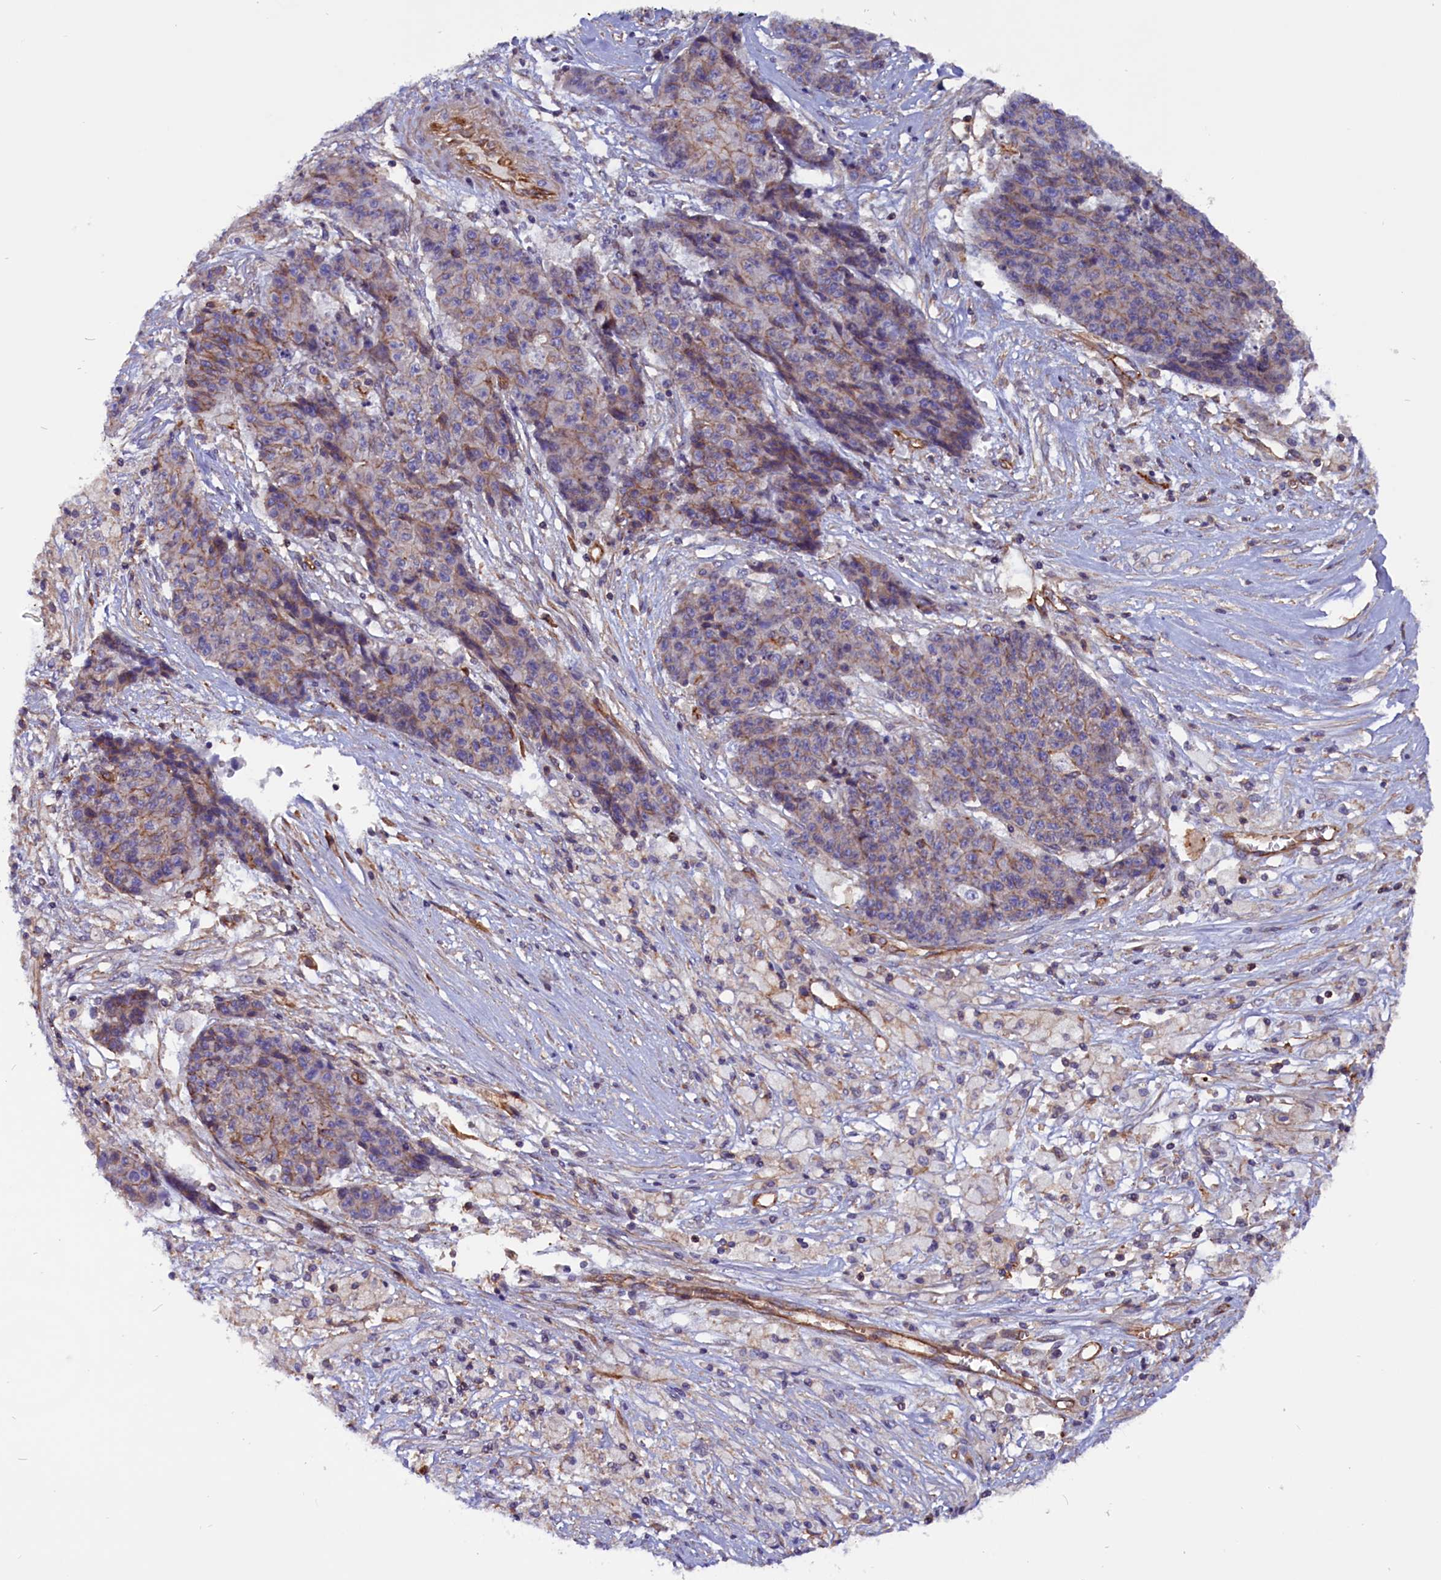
{"staining": {"intensity": "moderate", "quantity": "<25%", "location": "cytoplasmic/membranous"}, "tissue": "ovarian cancer", "cell_type": "Tumor cells", "image_type": "cancer", "snomed": [{"axis": "morphology", "description": "Carcinoma, endometroid"}, {"axis": "topography", "description": "Ovary"}], "caption": "This is an image of immunohistochemistry (IHC) staining of ovarian cancer (endometroid carcinoma), which shows moderate positivity in the cytoplasmic/membranous of tumor cells.", "gene": "ZNF749", "patient": {"sex": "female", "age": 42}}